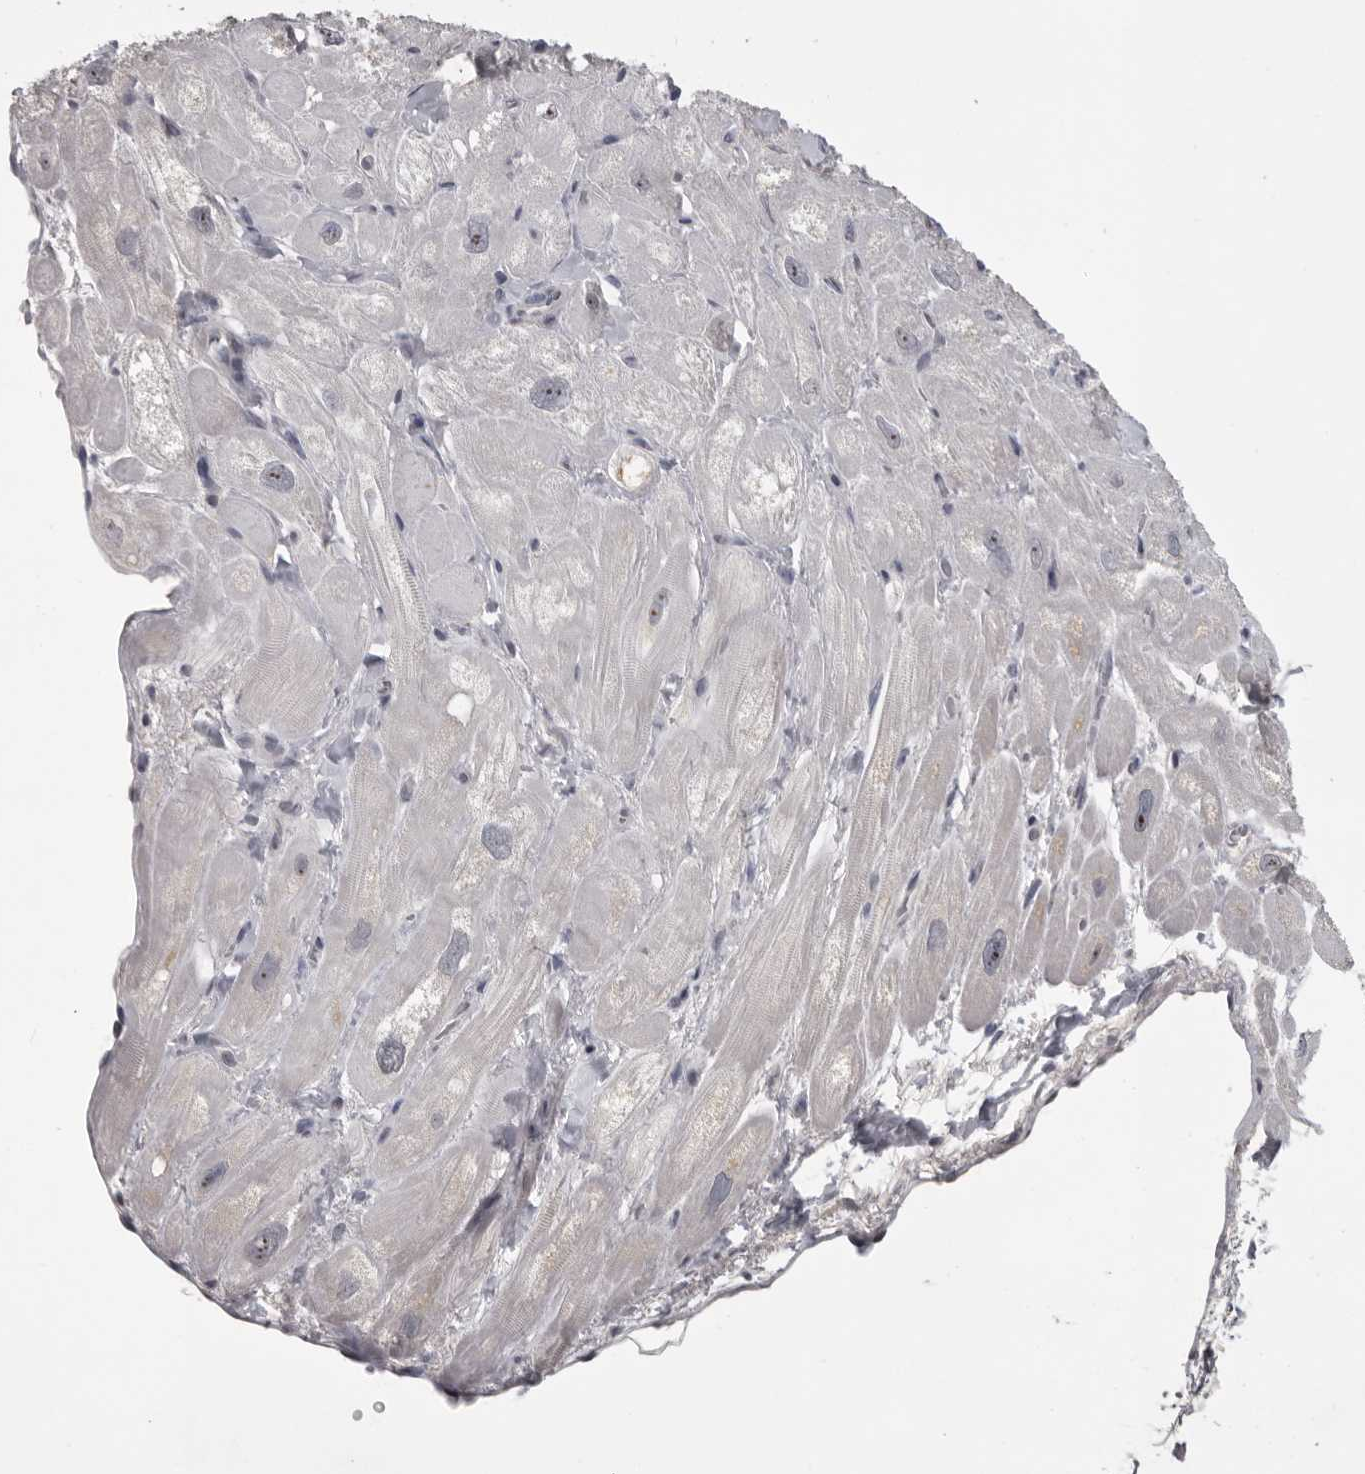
{"staining": {"intensity": "moderate", "quantity": "<25%", "location": "cytoplasmic/membranous,nuclear"}, "tissue": "heart muscle", "cell_type": "Cardiomyocytes", "image_type": "normal", "snomed": [{"axis": "morphology", "description": "Normal tissue, NOS"}, {"axis": "topography", "description": "Heart"}], "caption": "Immunohistochemistry histopathology image of unremarkable heart muscle: human heart muscle stained using immunohistochemistry (IHC) shows low levels of moderate protein expression localized specifically in the cytoplasmic/membranous,nuclear of cardiomyocytes, appearing as a cytoplasmic/membranous,nuclear brown color.", "gene": "MRTO4", "patient": {"sex": "male", "age": 49}}